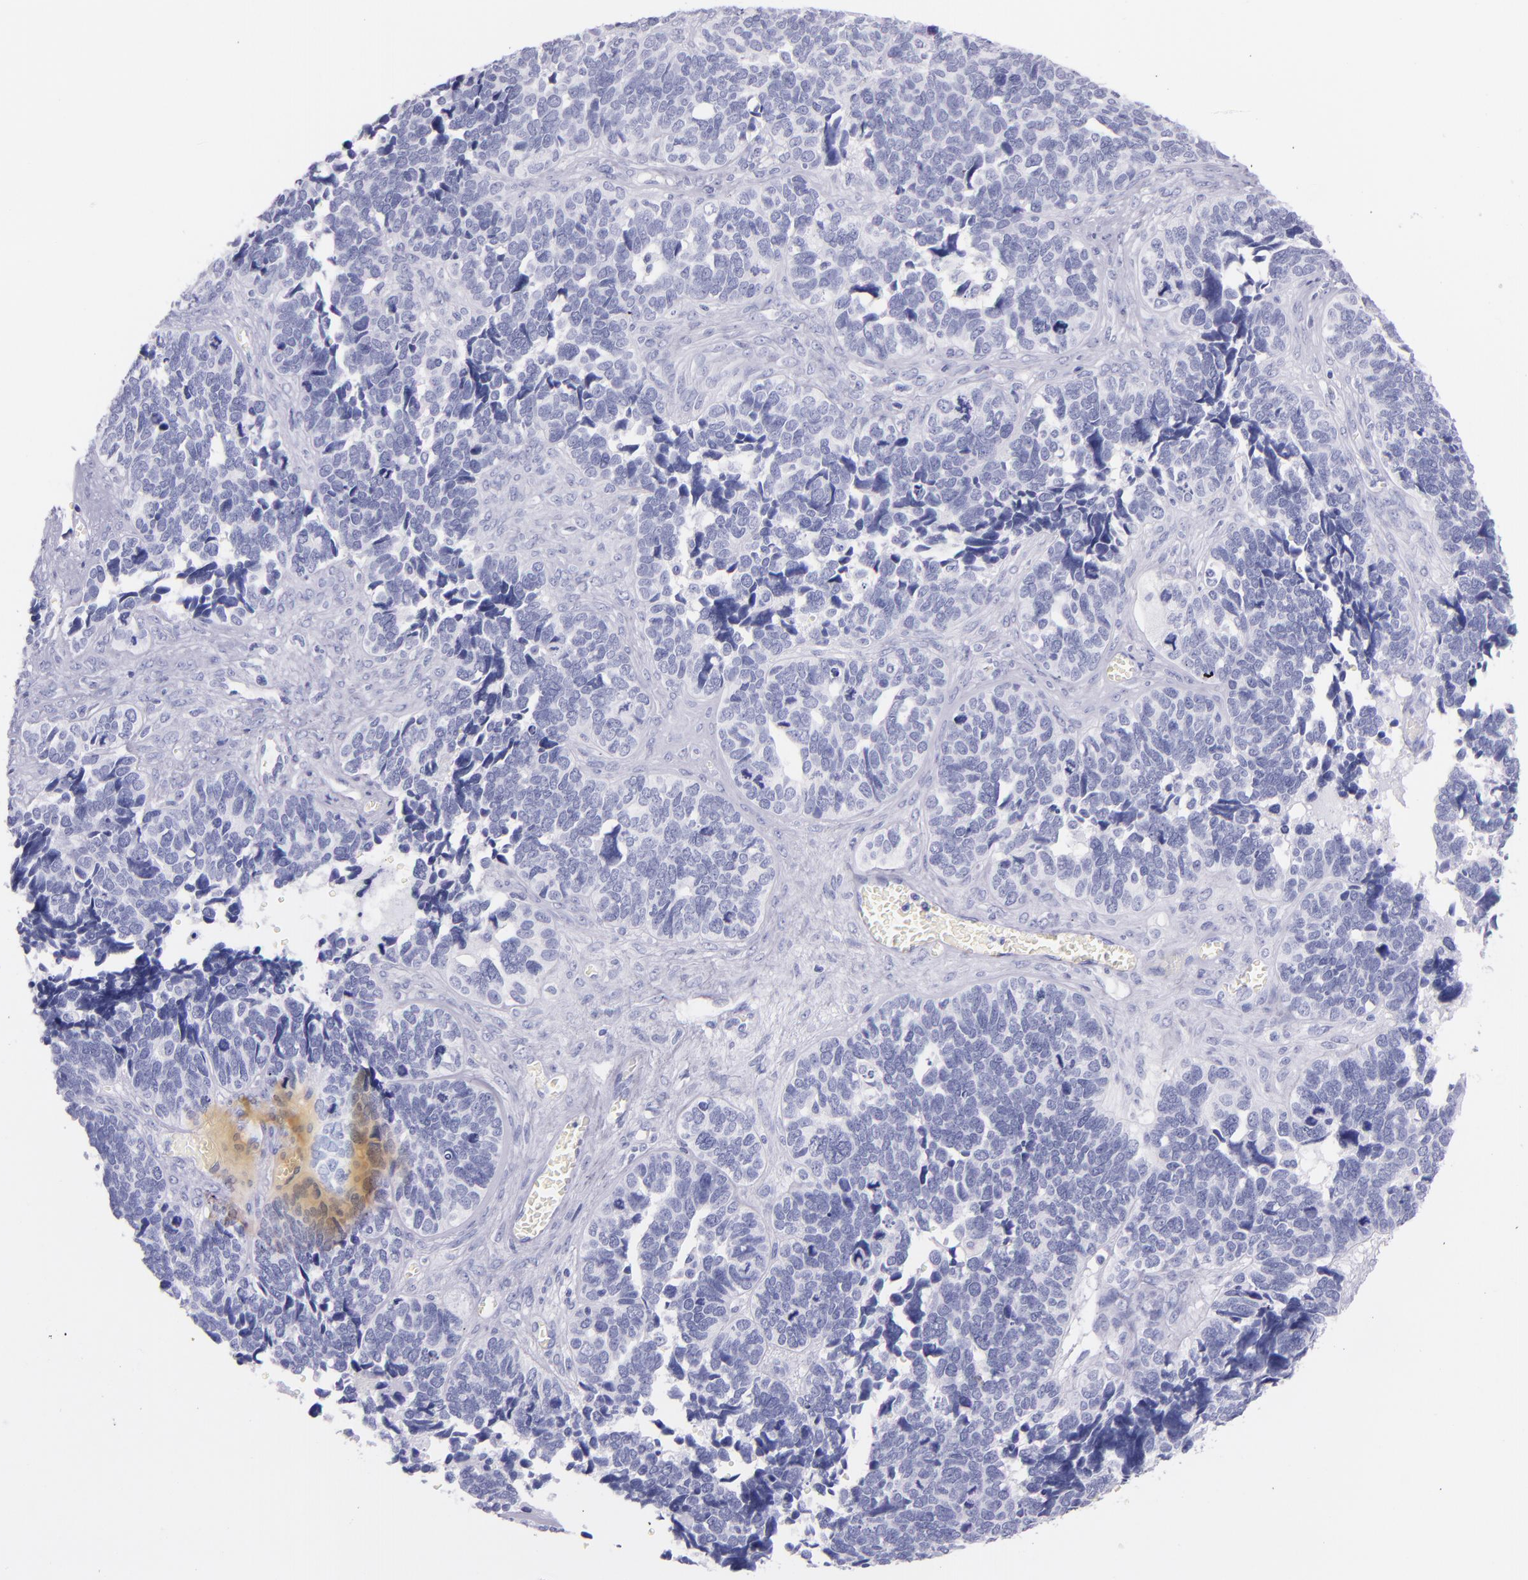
{"staining": {"intensity": "negative", "quantity": "none", "location": "none"}, "tissue": "ovarian cancer", "cell_type": "Tumor cells", "image_type": "cancer", "snomed": [{"axis": "morphology", "description": "Cystadenocarcinoma, serous, NOS"}, {"axis": "topography", "description": "Ovary"}], "caption": "This photomicrograph is of ovarian cancer stained with immunohistochemistry (IHC) to label a protein in brown with the nuclei are counter-stained blue. There is no staining in tumor cells. The staining is performed using DAB brown chromogen with nuclei counter-stained in using hematoxylin.", "gene": "SFTPB", "patient": {"sex": "female", "age": 77}}